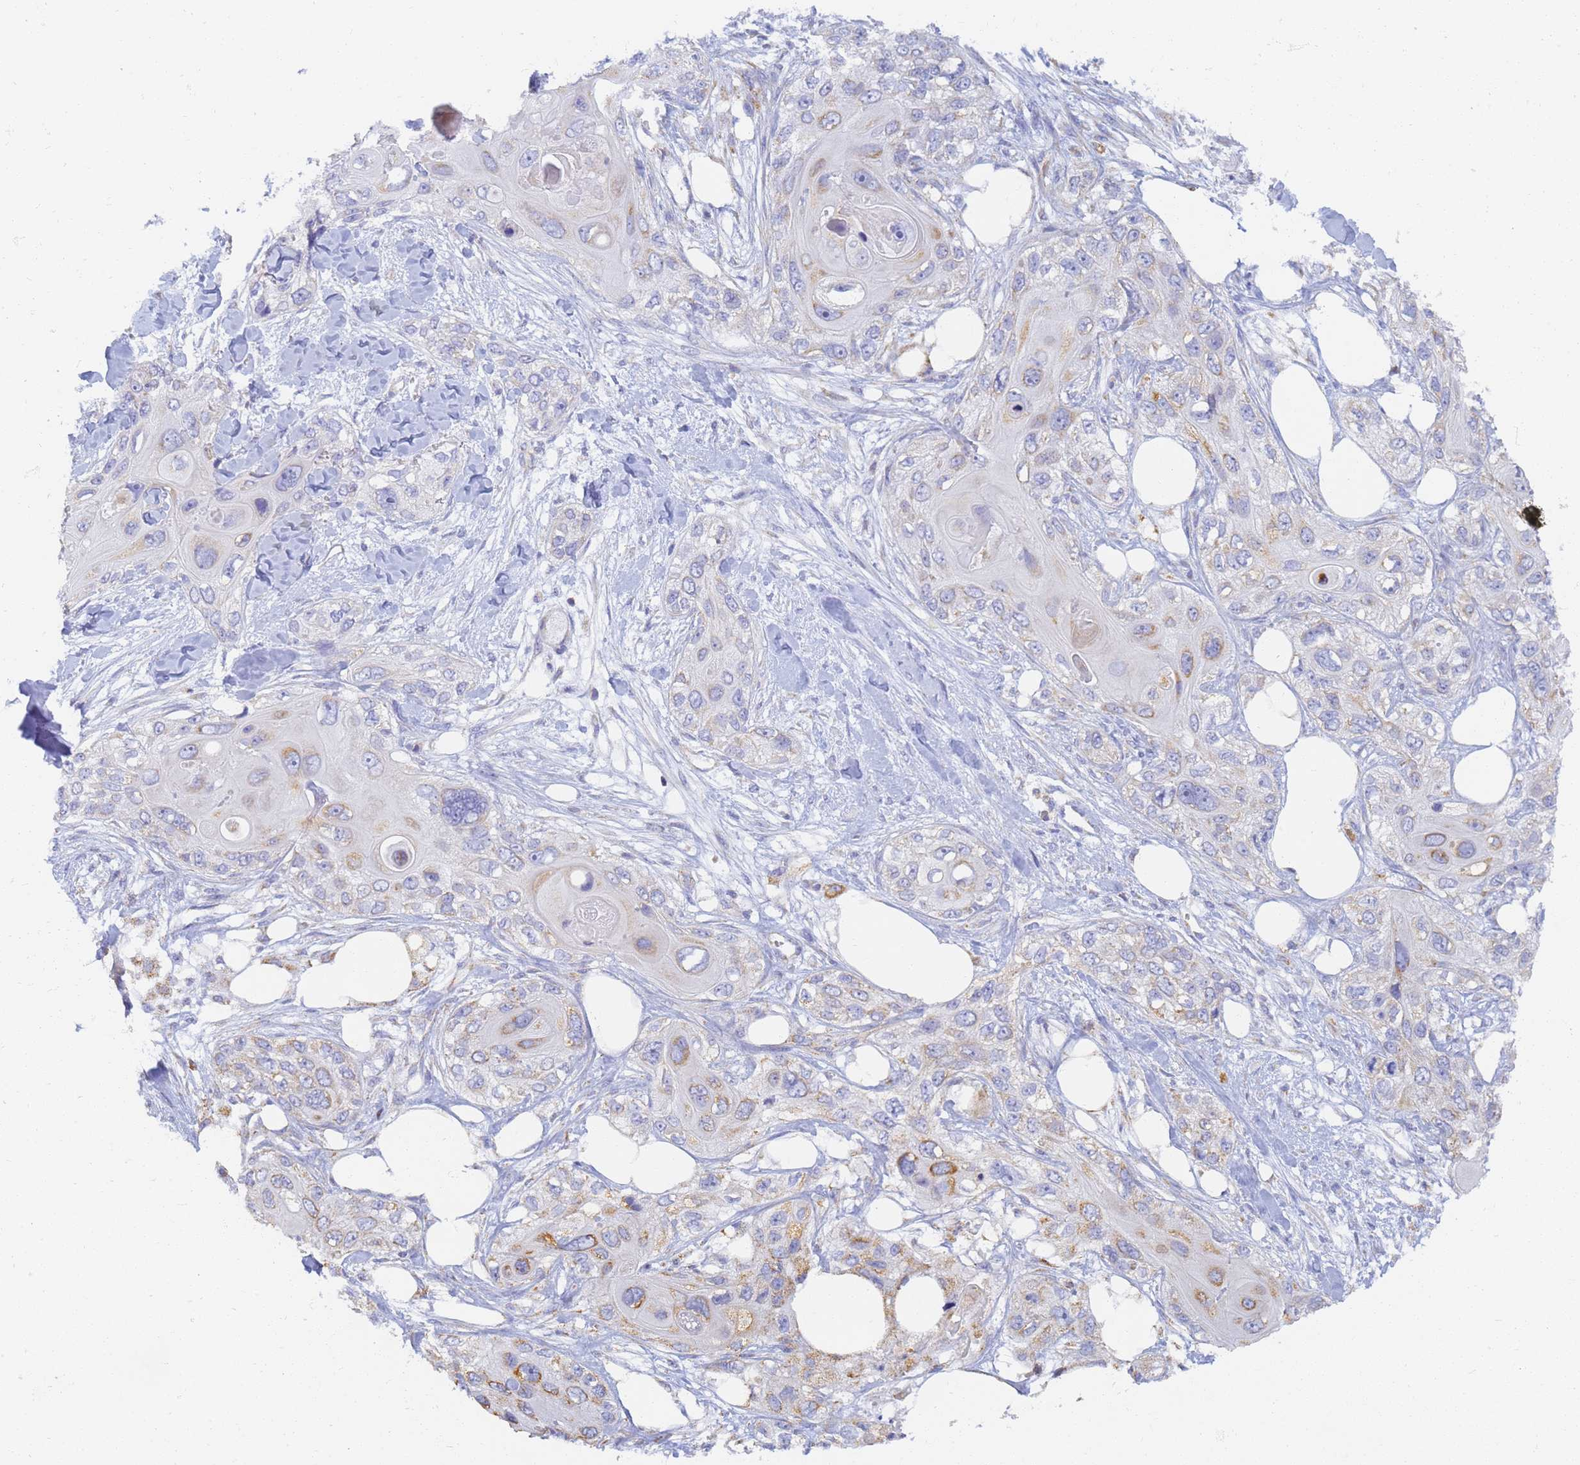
{"staining": {"intensity": "moderate", "quantity": "<25%", "location": "cytoplasmic/membranous"}, "tissue": "skin cancer", "cell_type": "Tumor cells", "image_type": "cancer", "snomed": [{"axis": "morphology", "description": "Normal tissue, NOS"}, {"axis": "morphology", "description": "Squamous cell carcinoma, NOS"}, {"axis": "topography", "description": "Skin"}], "caption": "This is a micrograph of immunohistochemistry (IHC) staining of squamous cell carcinoma (skin), which shows moderate positivity in the cytoplasmic/membranous of tumor cells.", "gene": "UTP23", "patient": {"sex": "male", "age": 72}}